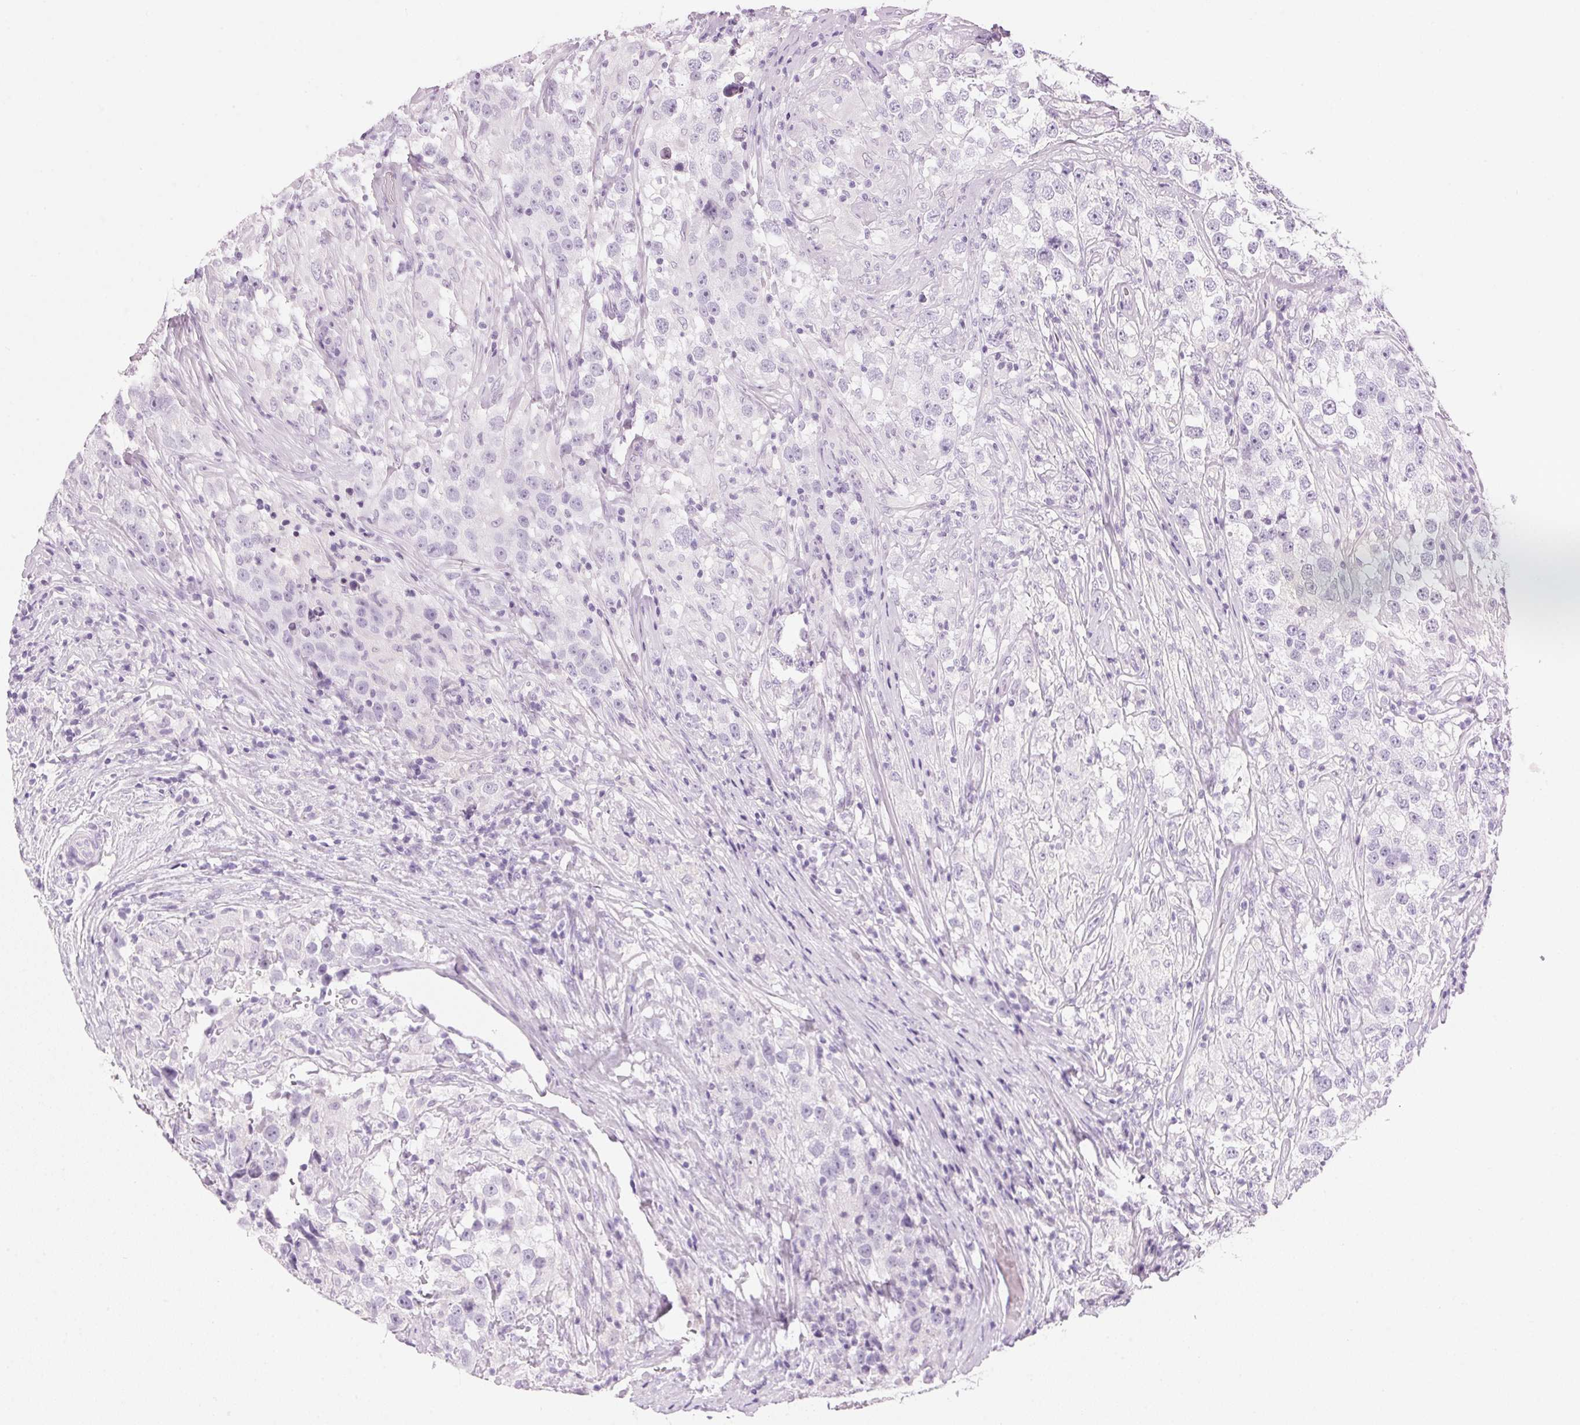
{"staining": {"intensity": "negative", "quantity": "none", "location": "none"}, "tissue": "testis cancer", "cell_type": "Tumor cells", "image_type": "cancer", "snomed": [{"axis": "morphology", "description": "Seminoma, NOS"}, {"axis": "topography", "description": "Testis"}], "caption": "DAB immunohistochemical staining of human testis seminoma shows no significant positivity in tumor cells. (DAB immunohistochemistry visualized using brightfield microscopy, high magnification).", "gene": "IGFBP1", "patient": {"sex": "male", "age": 46}}